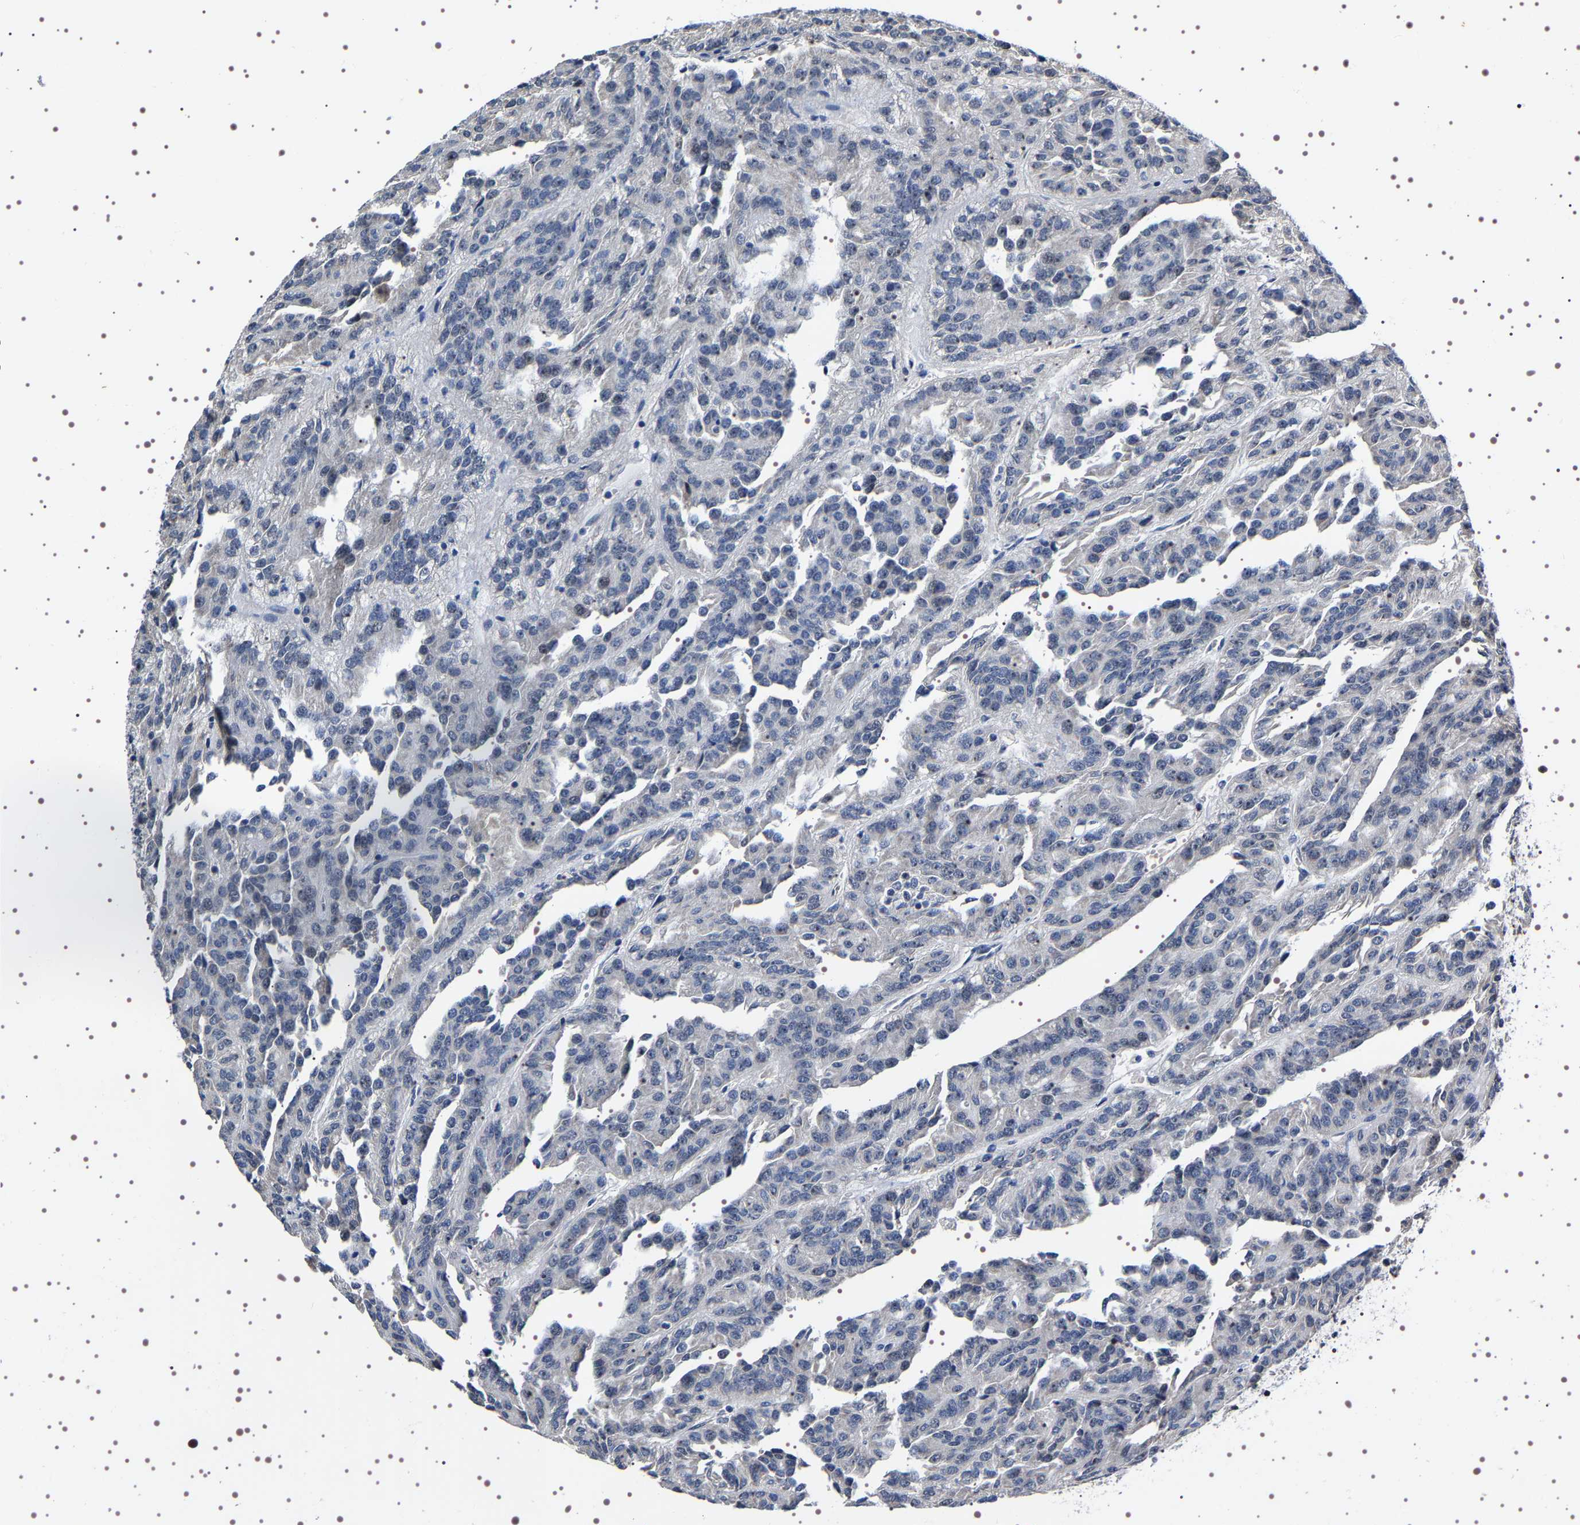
{"staining": {"intensity": "negative", "quantity": "none", "location": "none"}, "tissue": "renal cancer", "cell_type": "Tumor cells", "image_type": "cancer", "snomed": [{"axis": "morphology", "description": "Adenocarcinoma, NOS"}, {"axis": "topography", "description": "Kidney"}], "caption": "This is an IHC histopathology image of renal cancer. There is no expression in tumor cells.", "gene": "GNL3", "patient": {"sex": "male", "age": 46}}